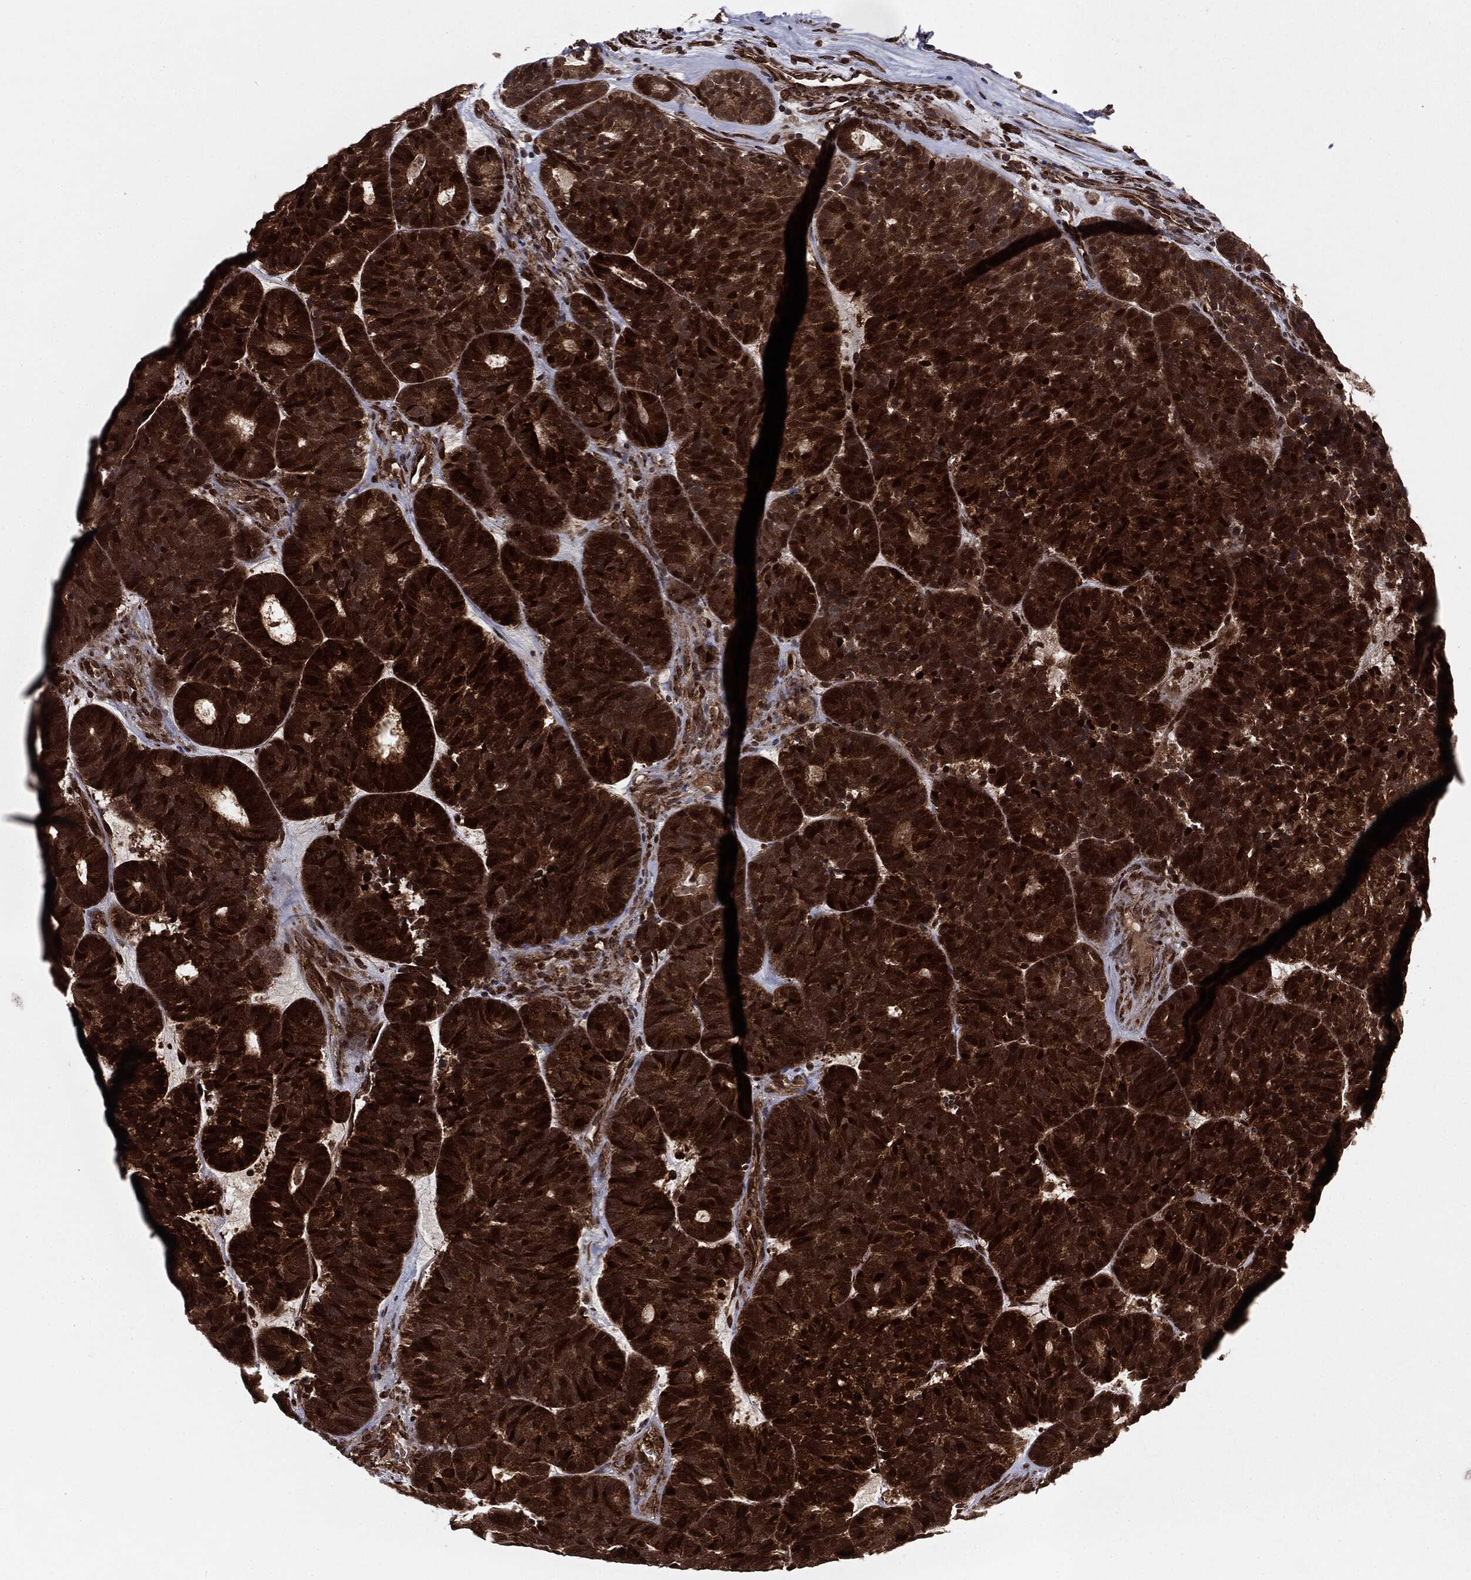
{"staining": {"intensity": "strong", "quantity": ">75%", "location": "cytoplasmic/membranous,nuclear"}, "tissue": "head and neck cancer", "cell_type": "Tumor cells", "image_type": "cancer", "snomed": [{"axis": "morphology", "description": "Adenocarcinoma, NOS"}, {"axis": "topography", "description": "Head-Neck"}], "caption": "High-magnification brightfield microscopy of head and neck cancer stained with DAB (brown) and counterstained with hematoxylin (blue). tumor cells exhibit strong cytoplasmic/membranous and nuclear positivity is seen in about>75% of cells.", "gene": "RANBP9", "patient": {"sex": "female", "age": 81}}